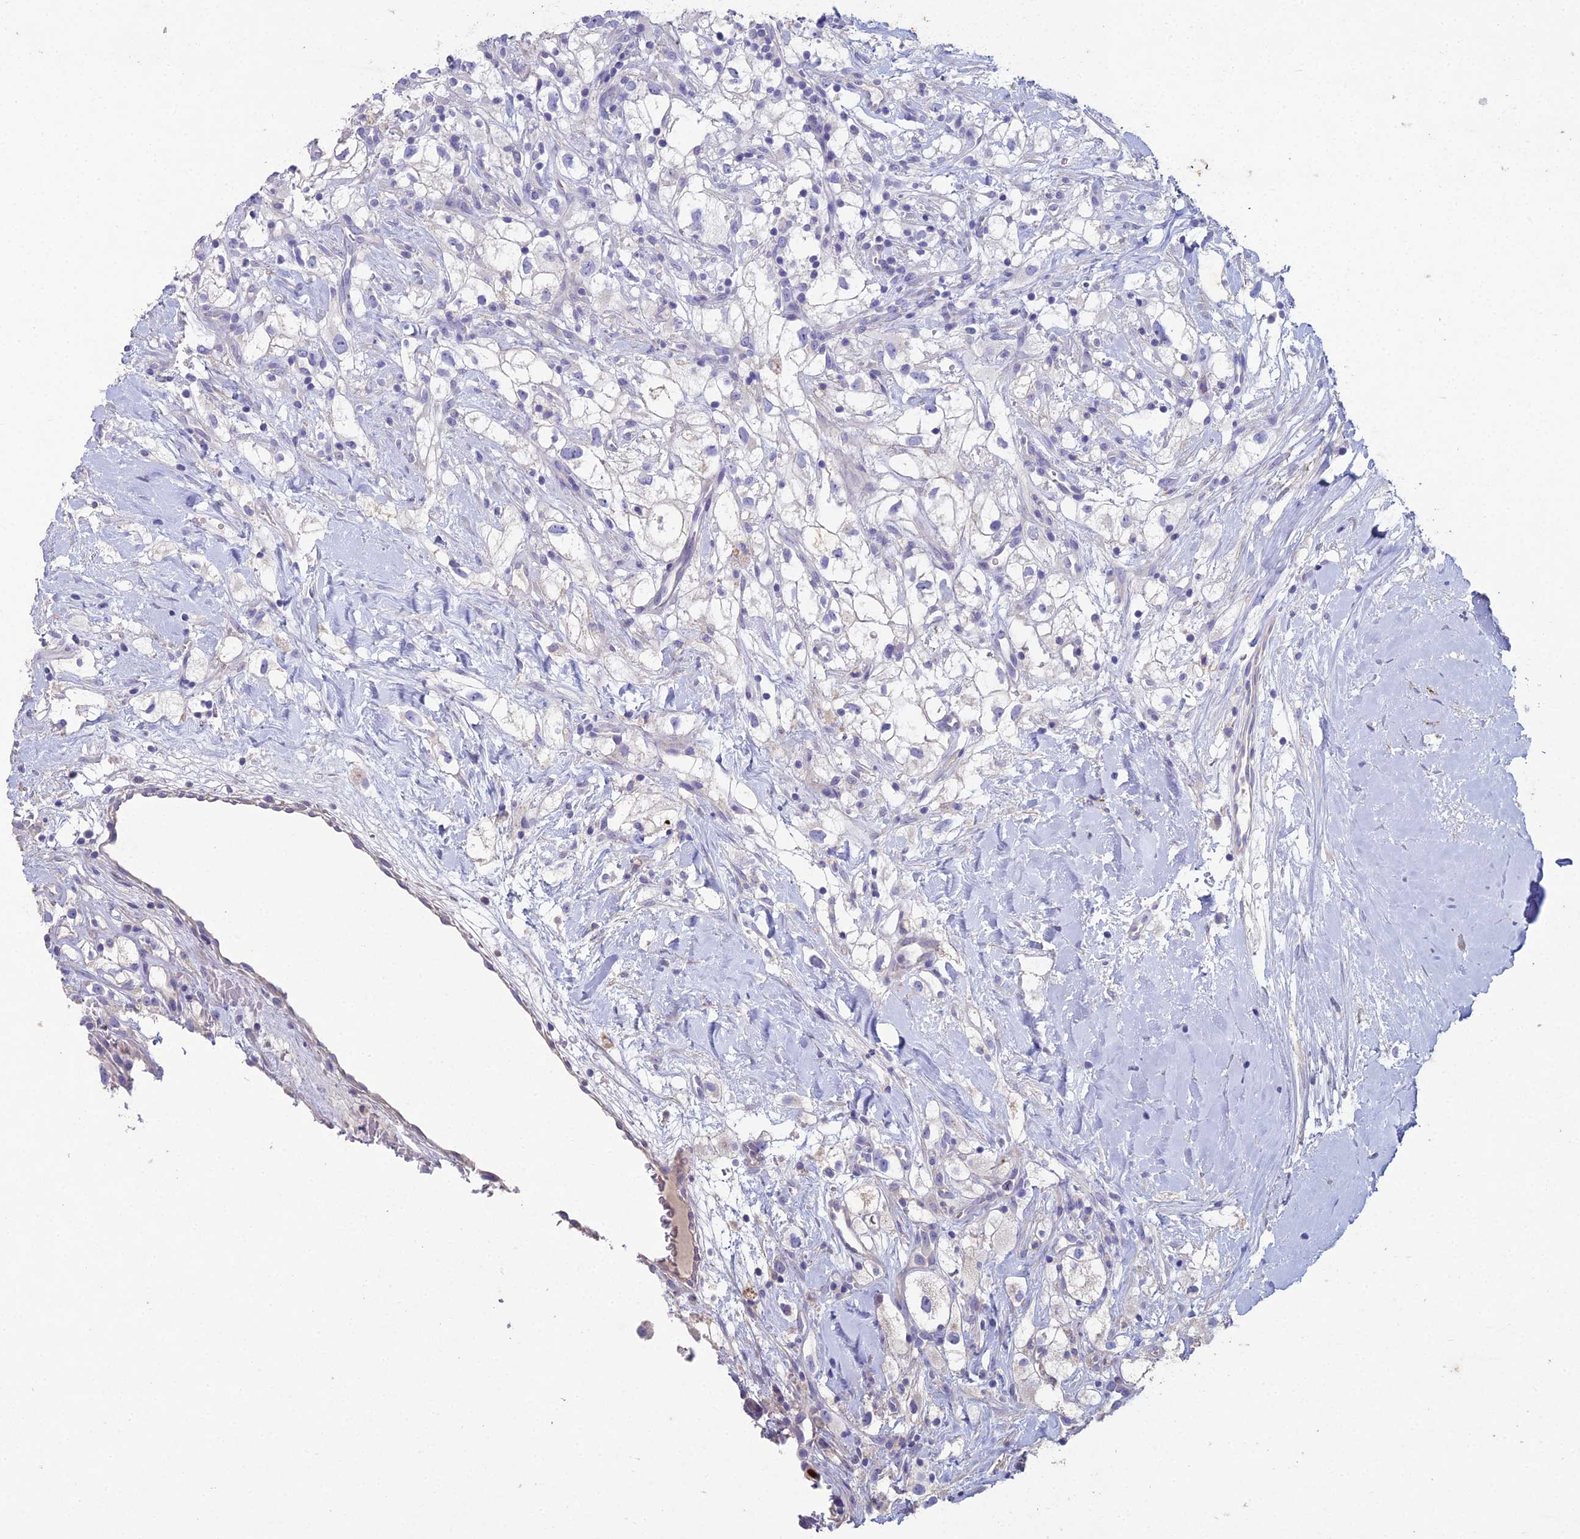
{"staining": {"intensity": "negative", "quantity": "none", "location": "none"}, "tissue": "renal cancer", "cell_type": "Tumor cells", "image_type": "cancer", "snomed": [{"axis": "morphology", "description": "Adenocarcinoma, NOS"}, {"axis": "topography", "description": "Kidney"}], "caption": "There is no significant expression in tumor cells of renal adenocarcinoma.", "gene": "NCAM1", "patient": {"sex": "male", "age": 59}}